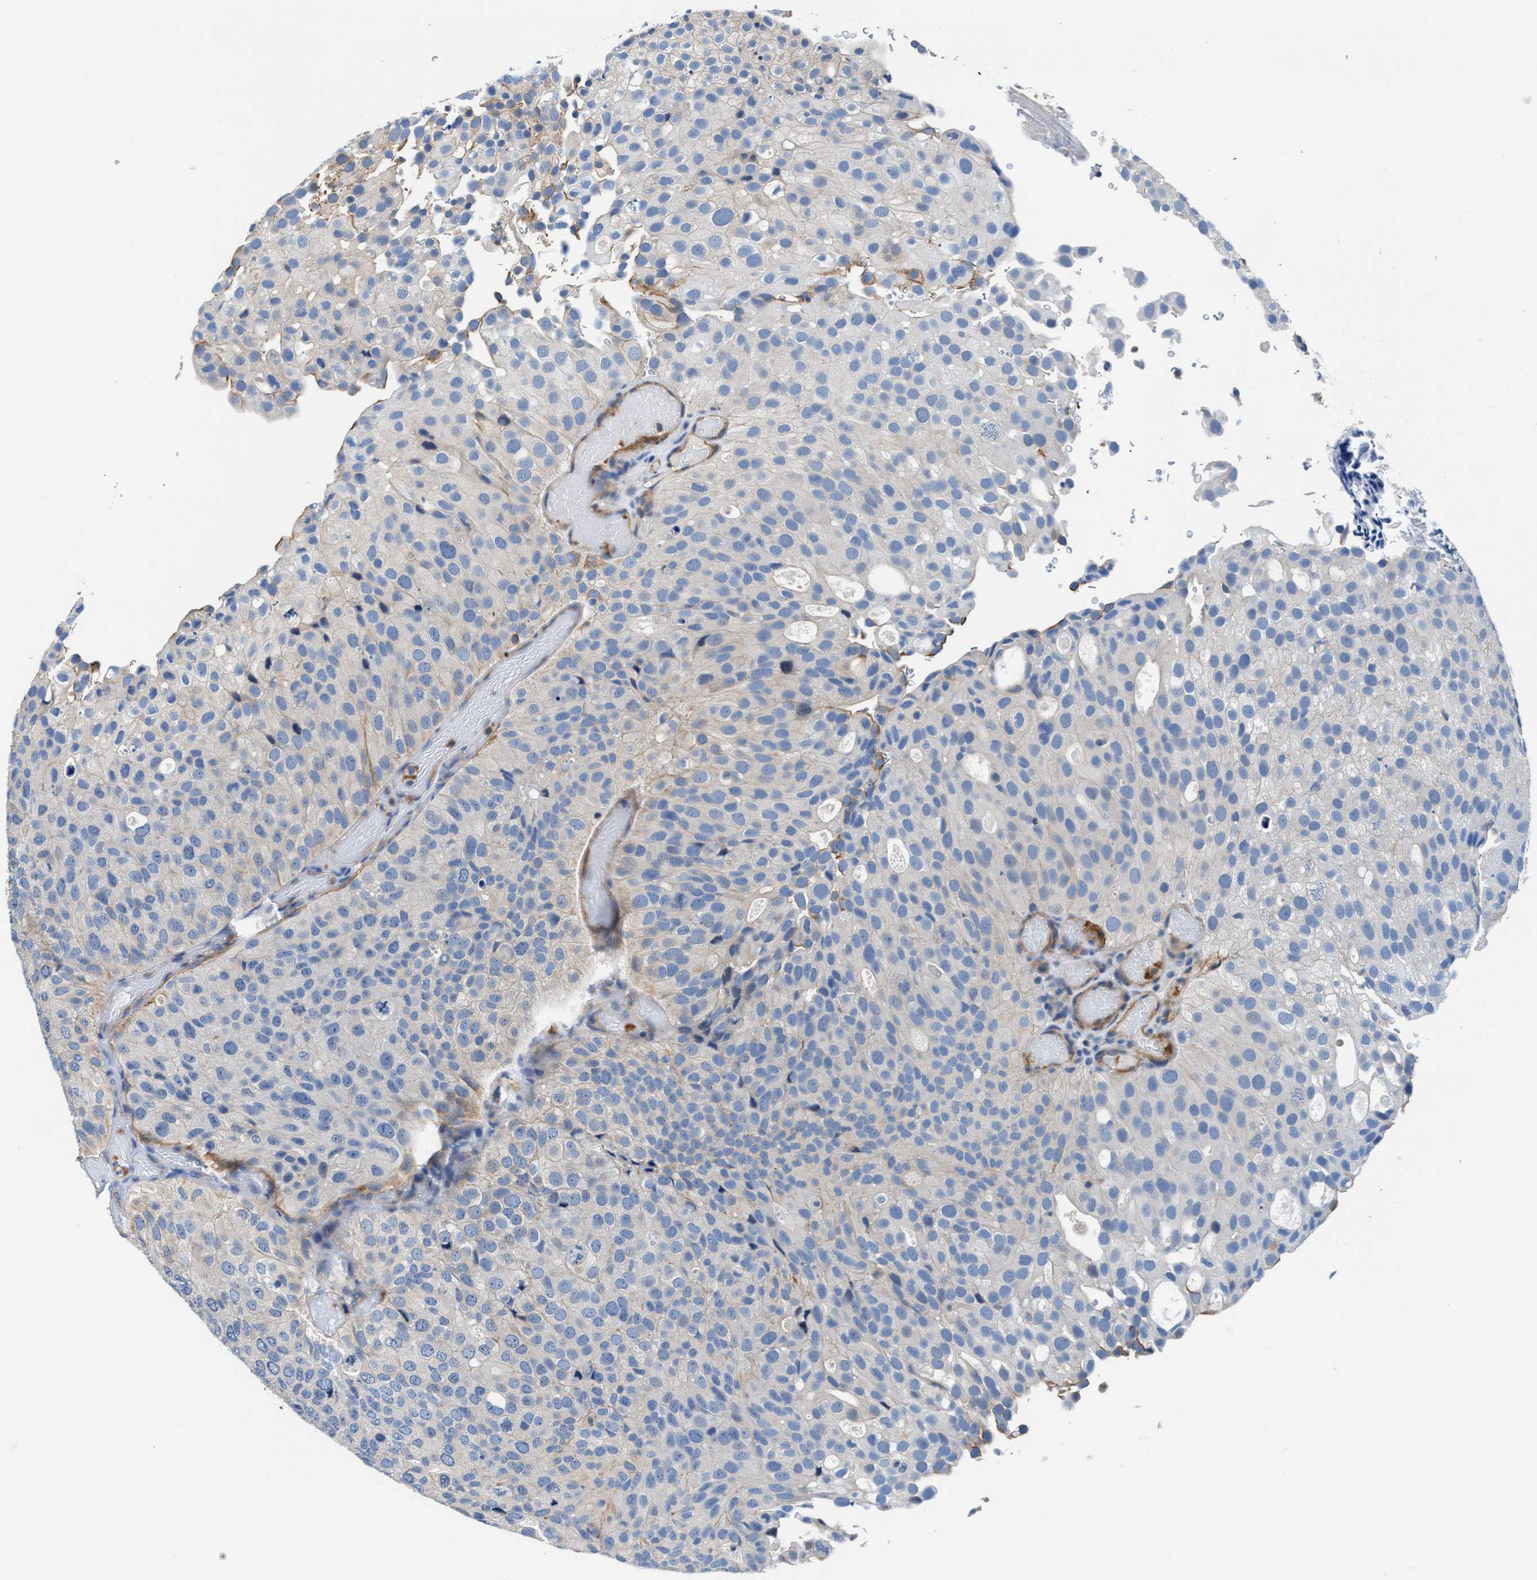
{"staining": {"intensity": "negative", "quantity": "none", "location": "none"}, "tissue": "urothelial cancer", "cell_type": "Tumor cells", "image_type": "cancer", "snomed": [{"axis": "morphology", "description": "Urothelial carcinoma, Low grade"}, {"axis": "topography", "description": "Urinary bladder"}], "caption": "Immunohistochemistry image of urothelial cancer stained for a protein (brown), which displays no positivity in tumor cells. (DAB (3,3'-diaminobenzidine) immunohistochemistry with hematoxylin counter stain).", "gene": "PARG", "patient": {"sex": "male", "age": 78}}